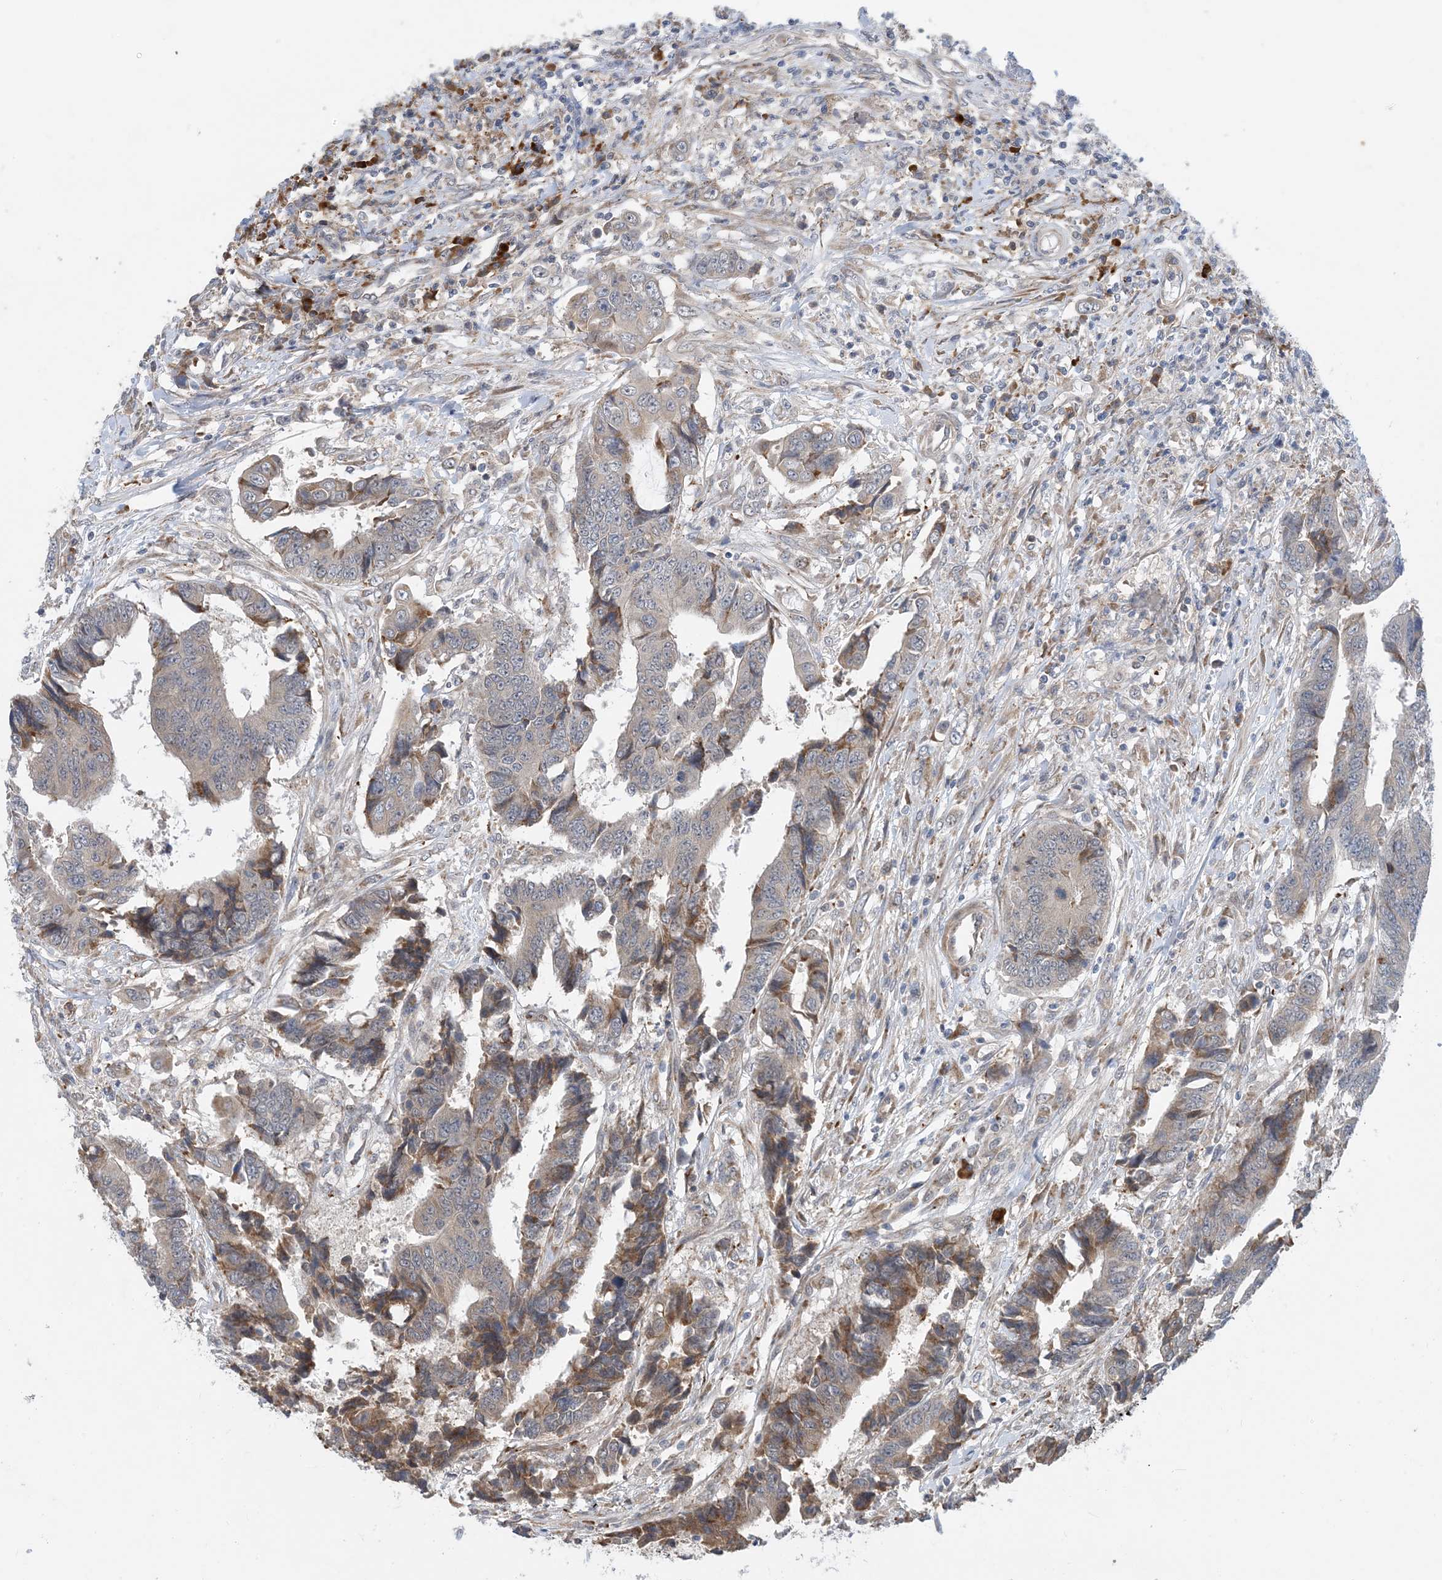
{"staining": {"intensity": "moderate", "quantity": "<25%", "location": "cytoplasmic/membranous"}, "tissue": "colorectal cancer", "cell_type": "Tumor cells", "image_type": "cancer", "snomed": [{"axis": "morphology", "description": "Adenocarcinoma, NOS"}, {"axis": "topography", "description": "Rectum"}], "caption": "Protein expression analysis of human adenocarcinoma (colorectal) reveals moderate cytoplasmic/membranous positivity in about <25% of tumor cells.", "gene": "PHOSPHO2", "patient": {"sex": "male", "age": 84}}